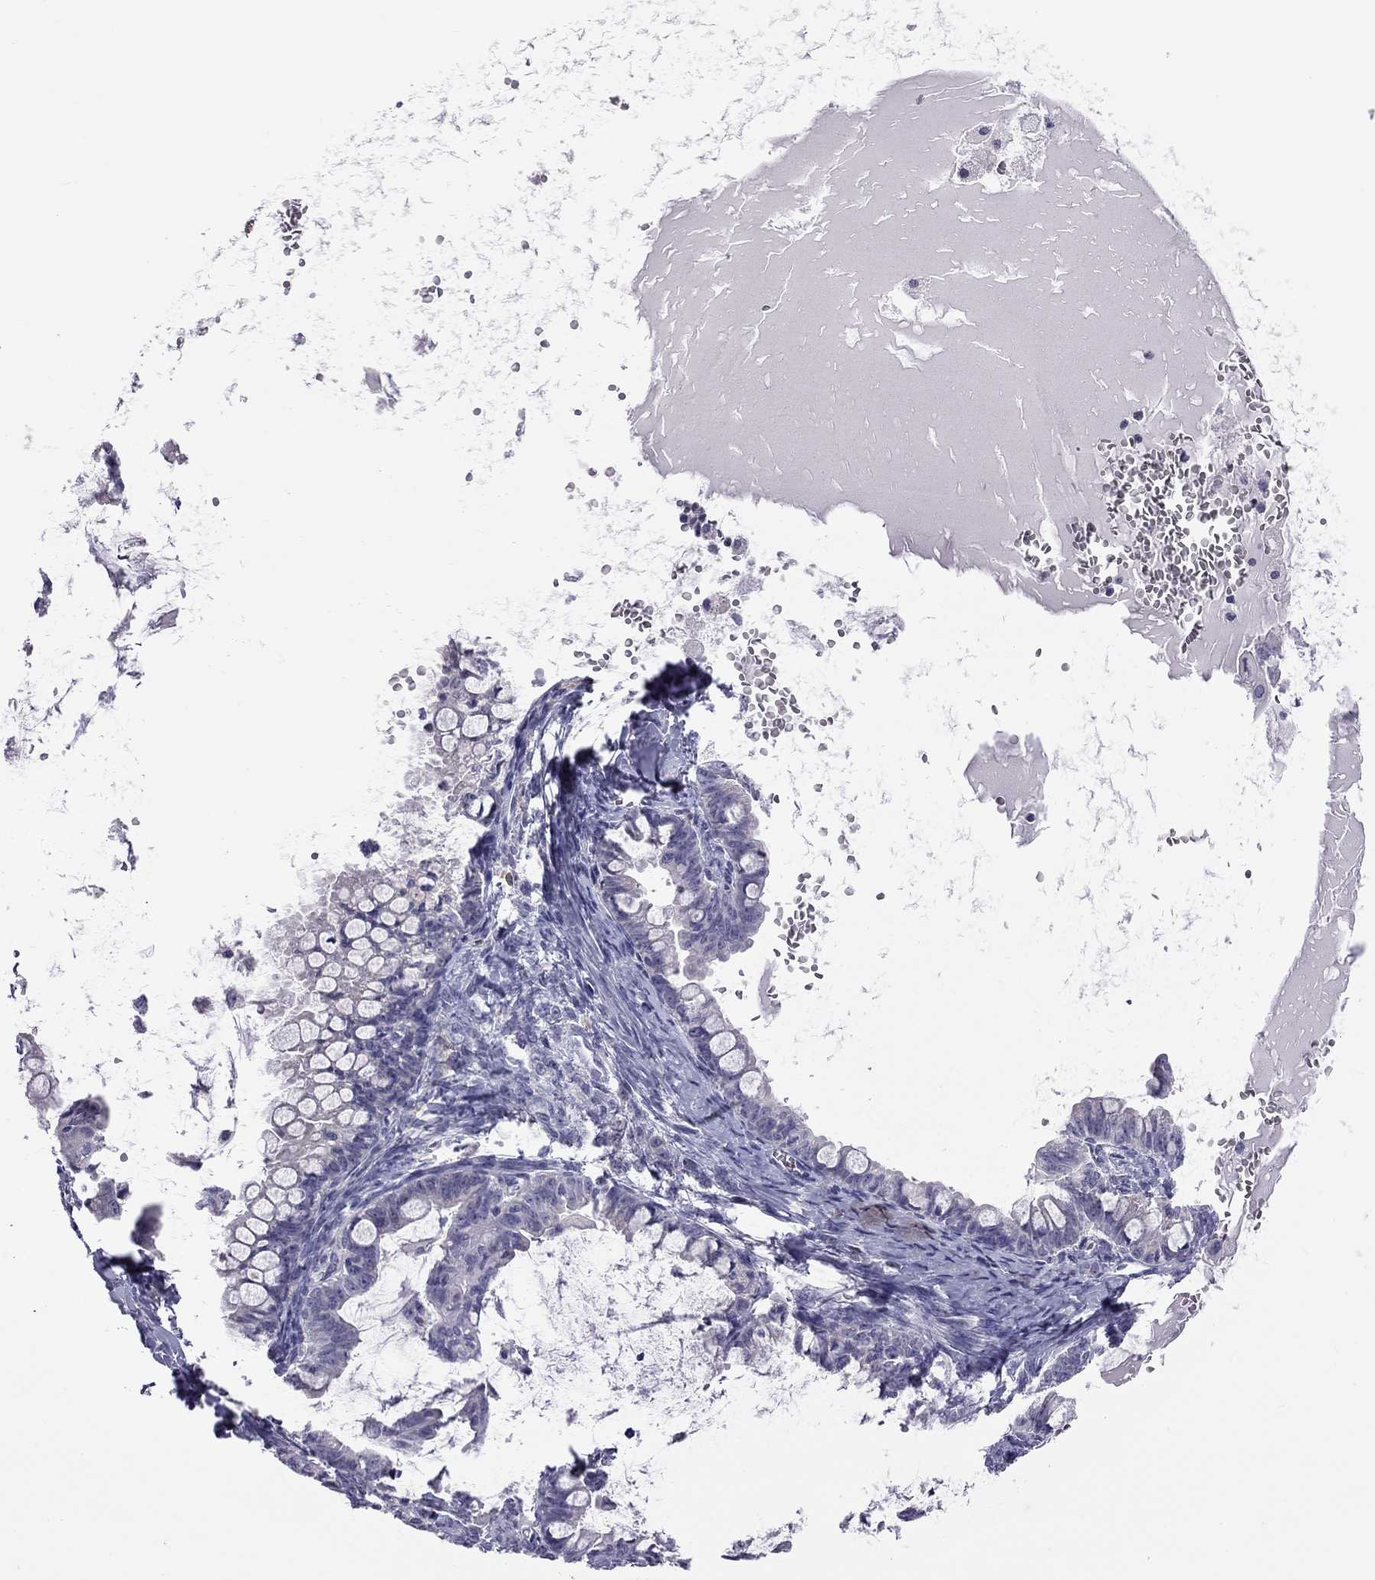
{"staining": {"intensity": "negative", "quantity": "none", "location": "none"}, "tissue": "ovarian cancer", "cell_type": "Tumor cells", "image_type": "cancer", "snomed": [{"axis": "morphology", "description": "Cystadenocarcinoma, mucinous, NOS"}, {"axis": "topography", "description": "Ovary"}], "caption": "Tumor cells are negative for brown protein staining in ovarian mucinous cystadenocarcinoma.", "gene": "PPP1R3A", "patient": {"sex": "female", "age": 63}}